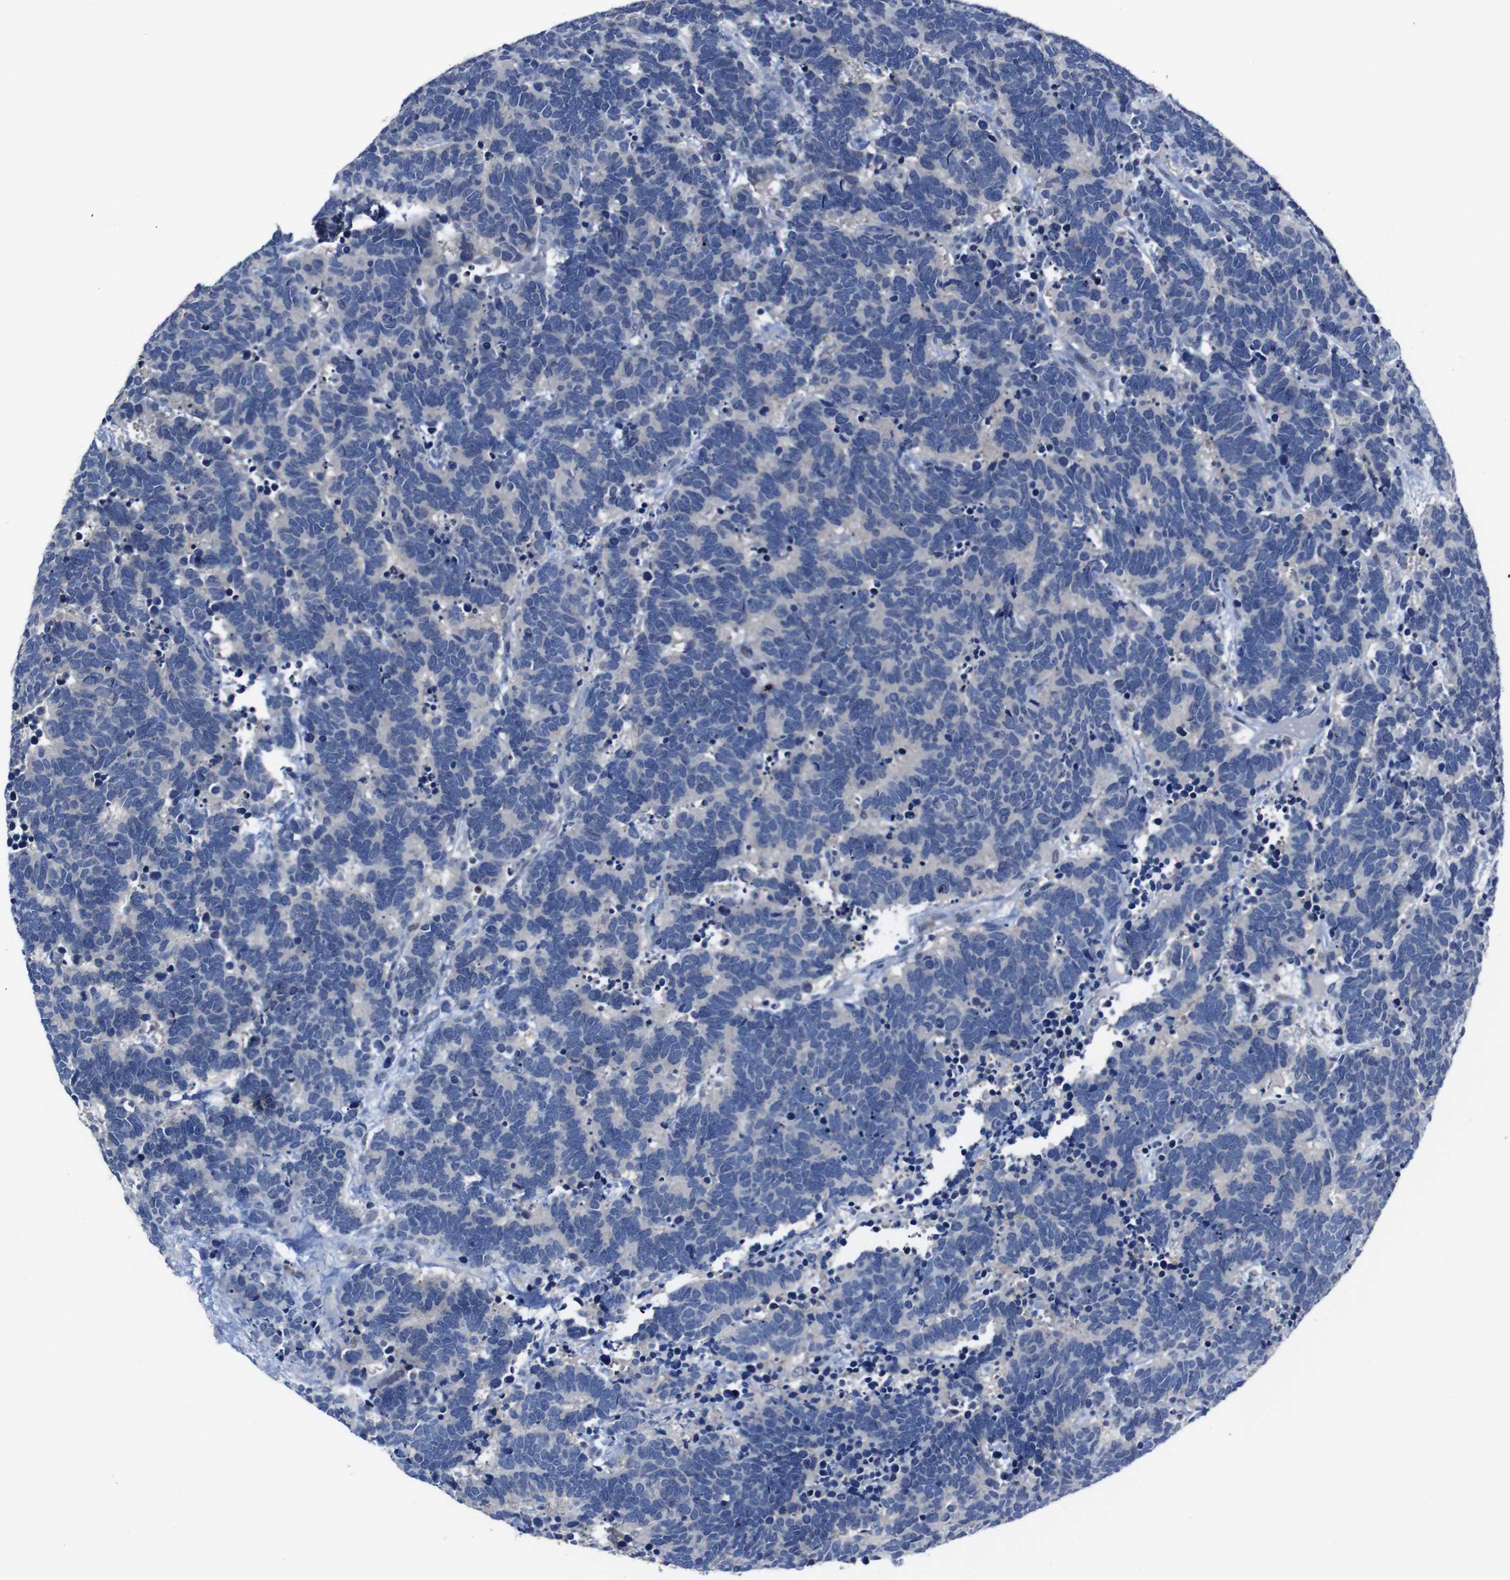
{"staining": {"intensity": "negative", "quantity": "none", "location": "none"}, "tissue": "carcinoid", "cell_type": "Tumor cells", "image_type": "cancer", "snomed": [{"axis": "morphology", "description": "Carcinoma, NOS"}, {"axis": "morphology", "description": "Carcinoid, malignant, NOS"}, {"axis": "topography", "description": "Urinary bladder"}], "caption": "Malignant carcinoid was stained to show a protein in brown. There is no significant positivity in tumor cells.", "gene": "SEMA4B", "patient": {"sex": "male", "age": 57}}